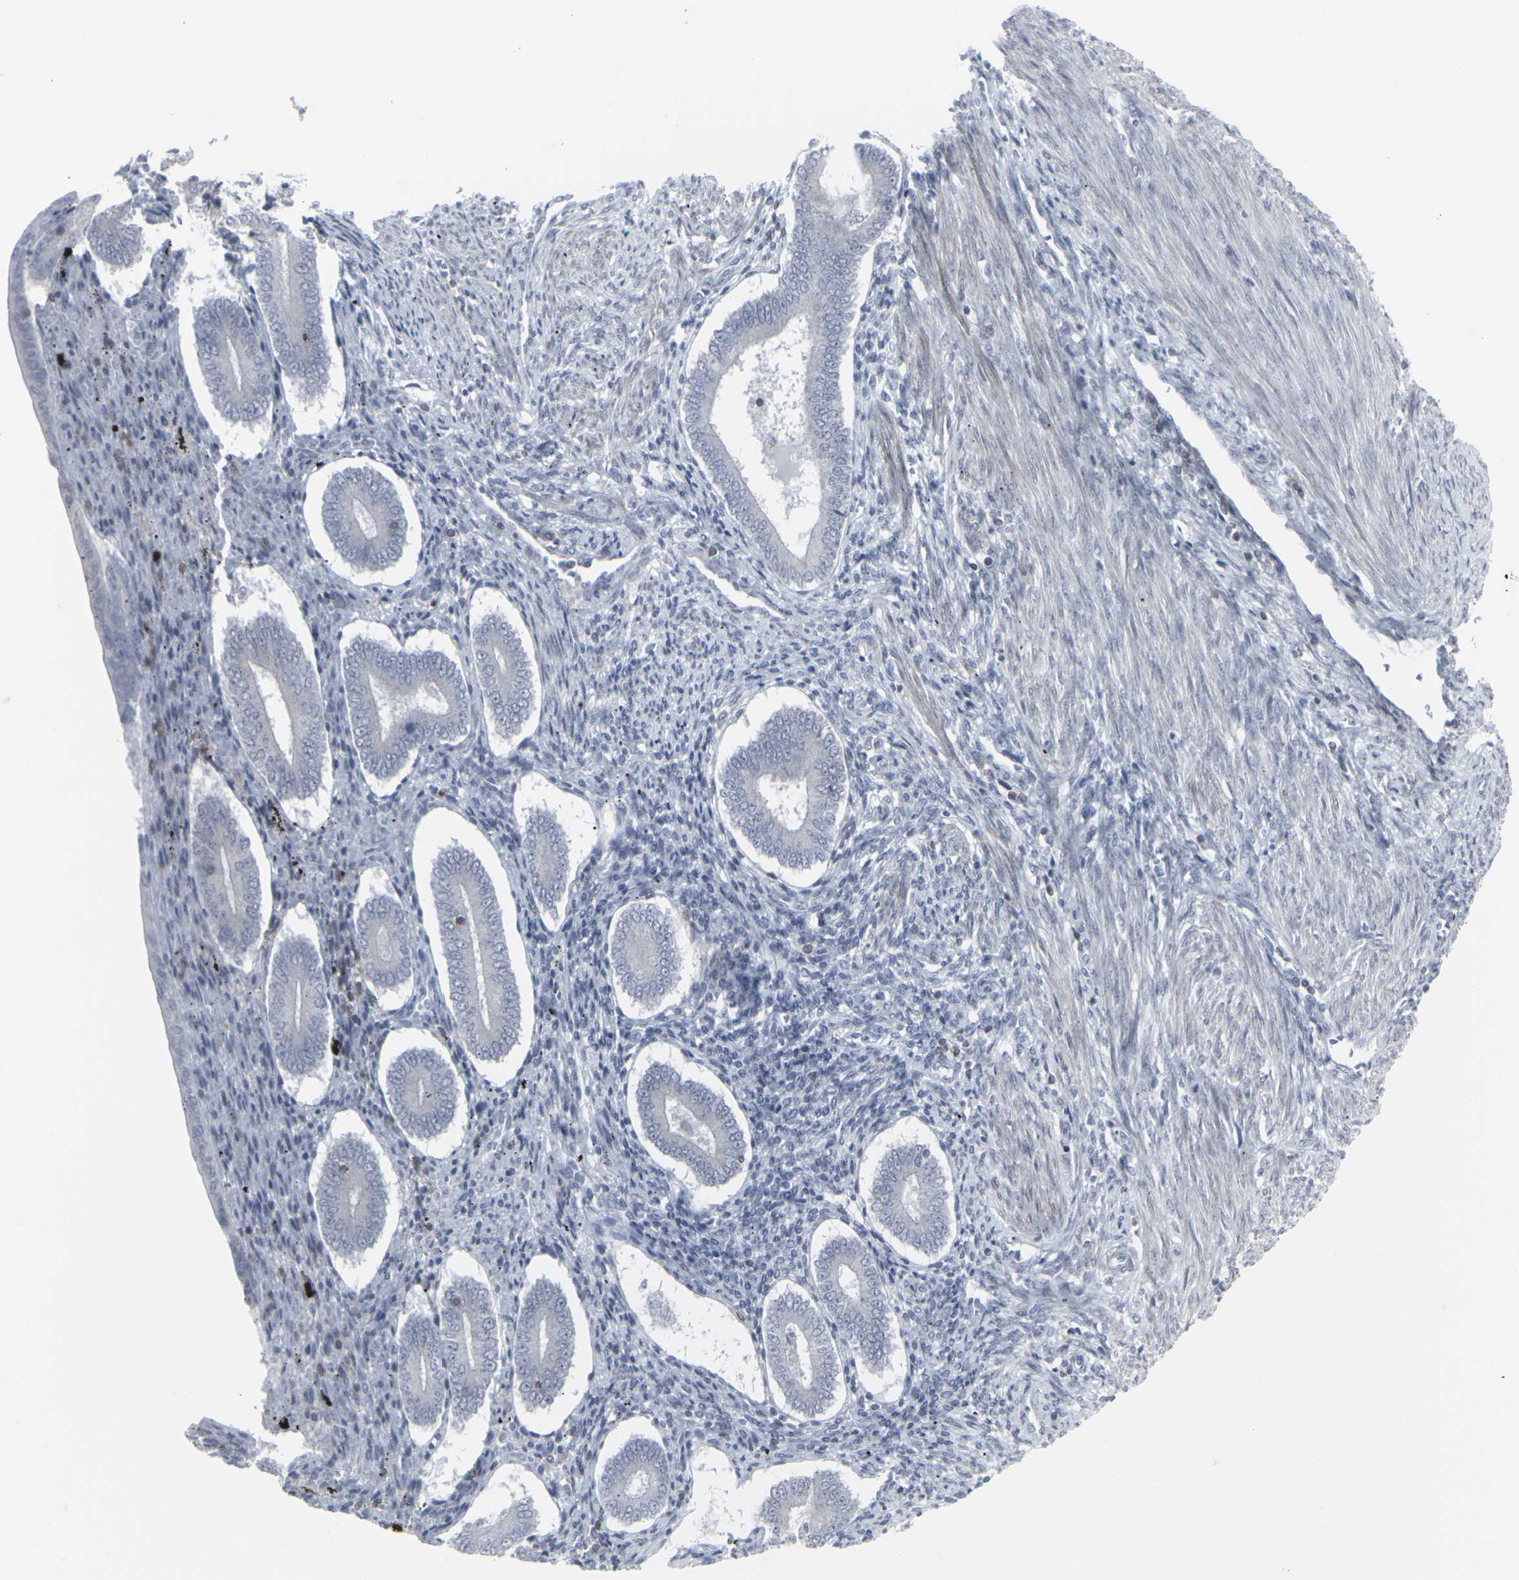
{"staining": {"intensity": "negative", "quantity": "none", "location": "none"}, "tissue": "endometrium", "cell_type": "Cells in endometrial stroma", "image_type": "normal", "snomed": [{"axis": "morphology", "description": "Normal tissue, NOS"}, {"axis": "topography", "description": "Endometrium"}], "caption": "Cells in endometrial stroma are negative for brown protein staining in normal endometrium.", "gene": "APOBEC2", "patient": {"sex": "female", "age": 42}}